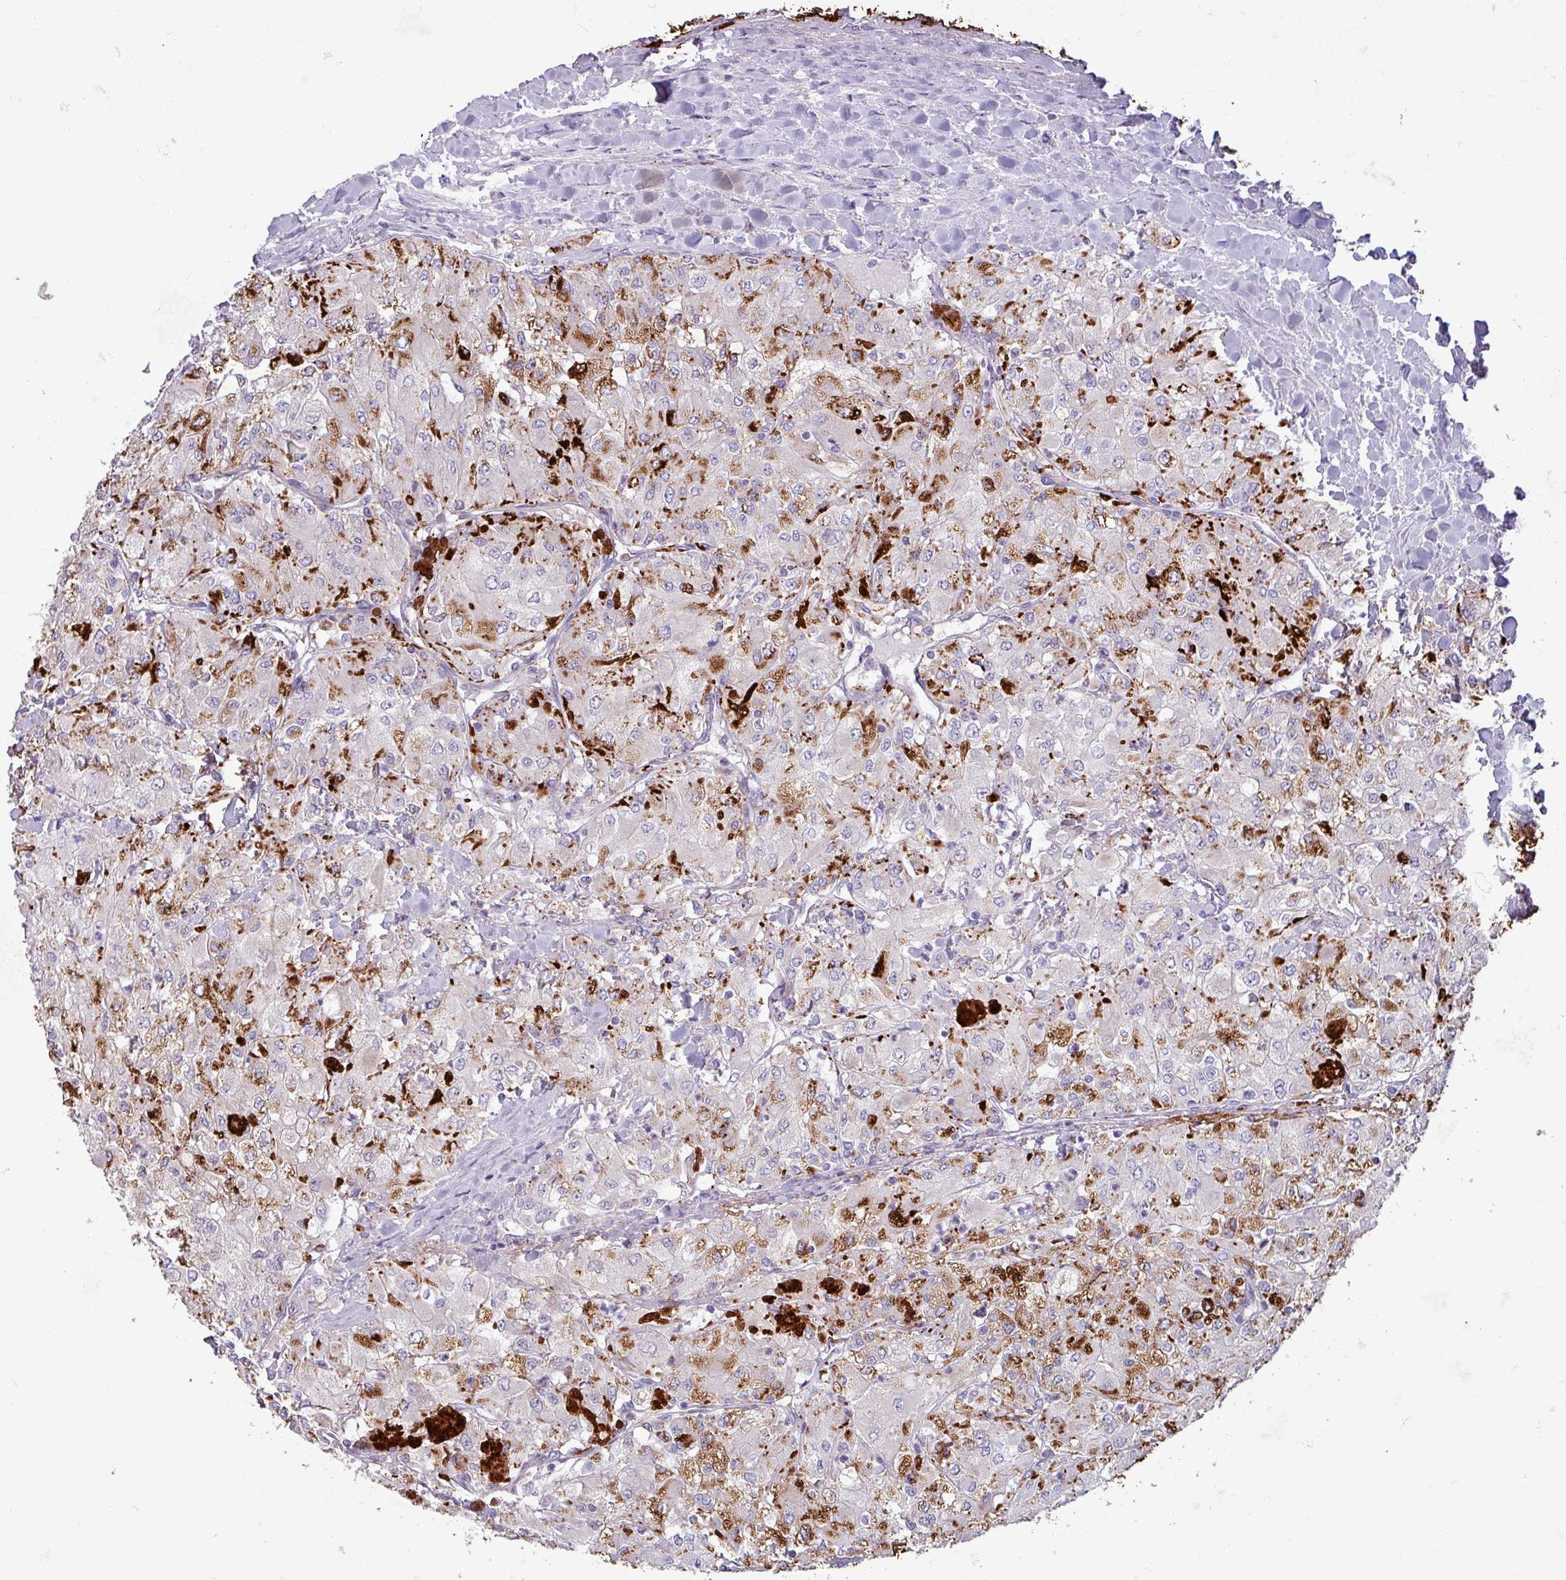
{"staining": {"intensity": "strong", "quantity": "25%-75%", "location": "cytoplasmic/membranous"}, "tissue": "renal cancer", "cell_type": "Tumor cells", "image_type": "cancer", "snomed": [{"axis": "morphology", "description": "Adenocarcinoma, NOS"}, {"axis": "topography", "description": "Kidney"}], "caption": "Protein staining reveals strong cytoplasmic/membranous expression in about 25%-75% of tumor cells in renal adenocarcinoma.", "gene": "PLIN2", "patient": {"sex": "male", "age": 80}}